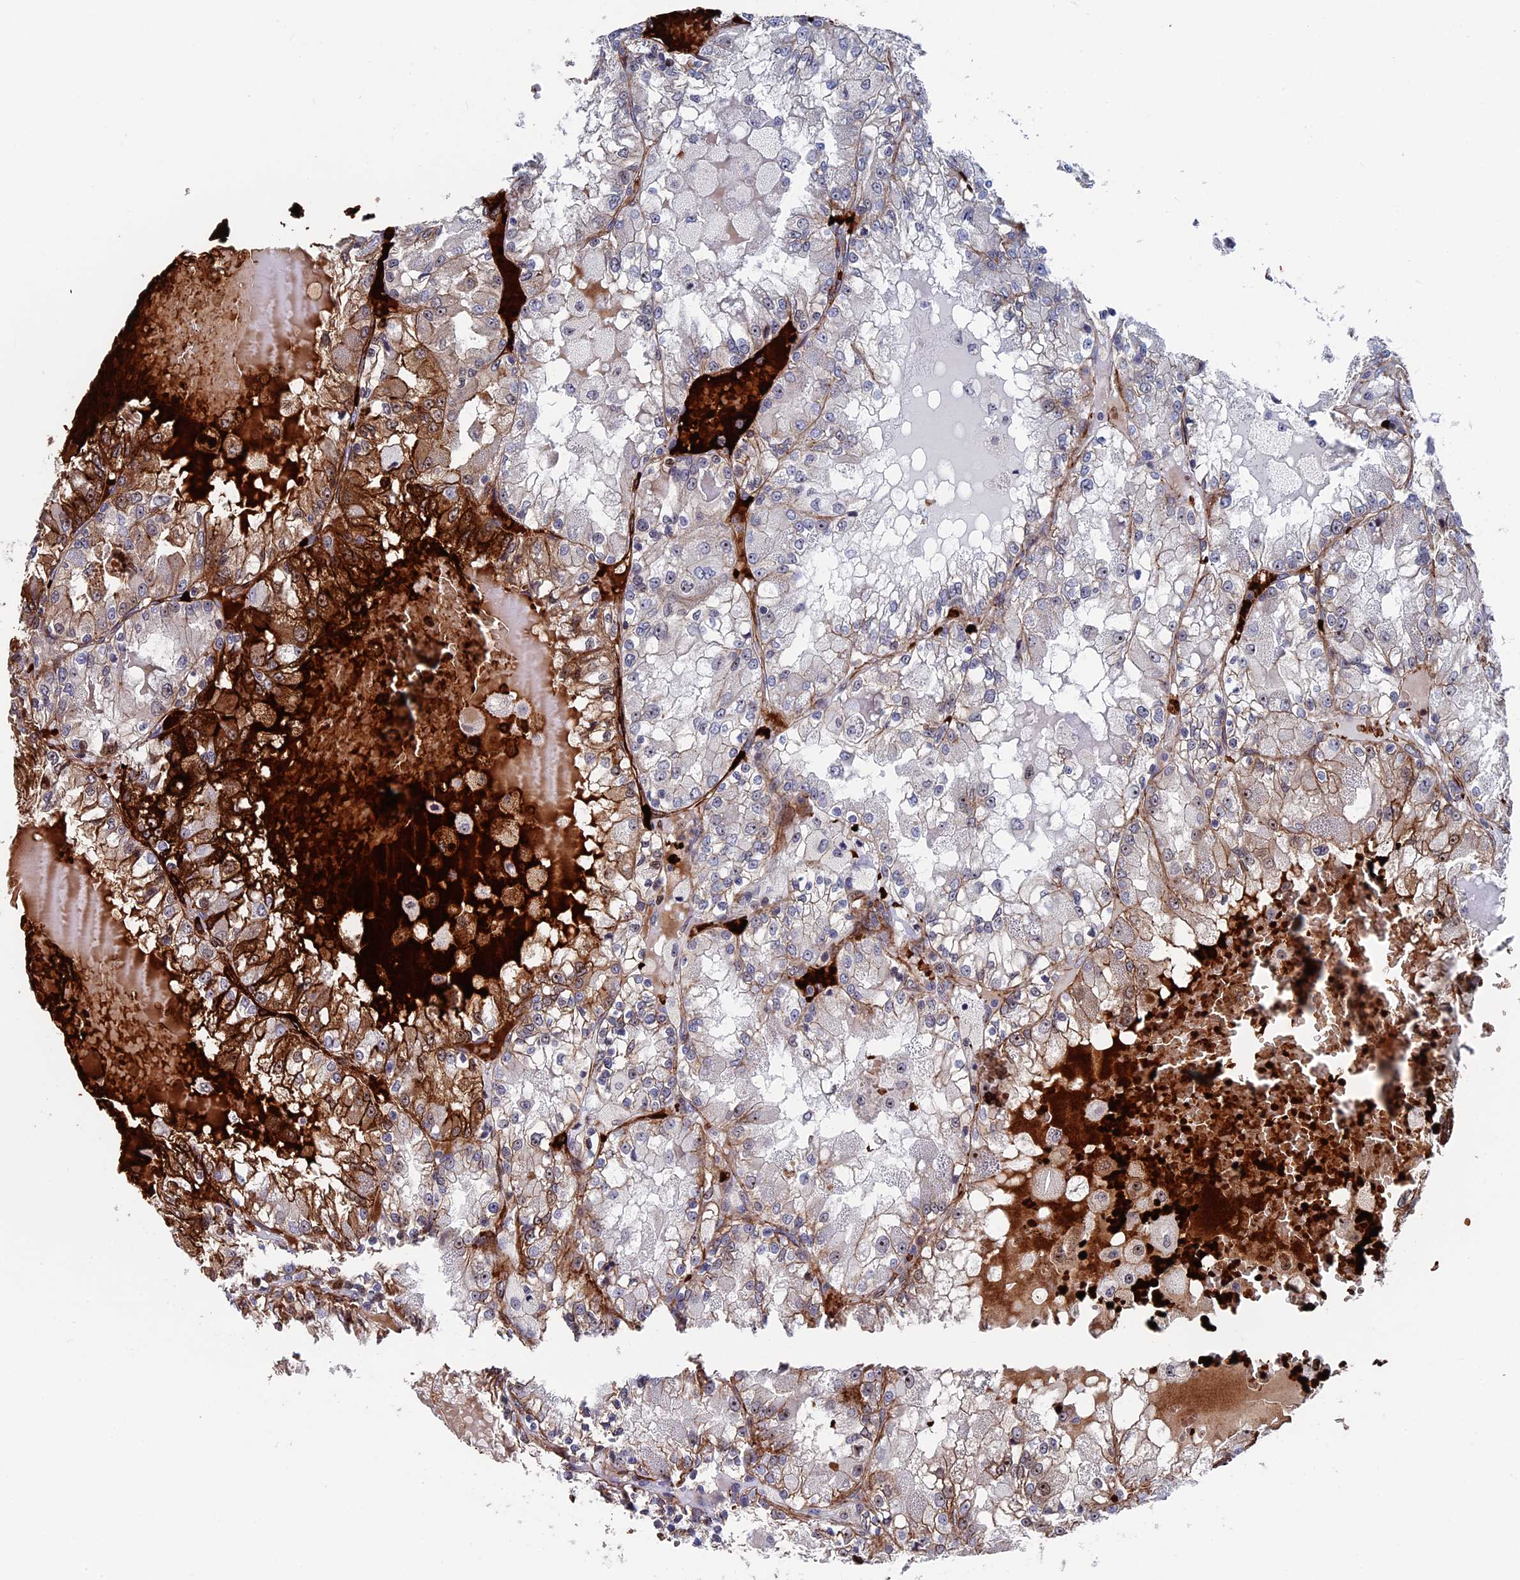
{"staining": {"intensity": "negative", "quantity": "none", "location": "none"}, "tissue": "renal cancer", "cell_type": "Tumor cells", "image_type": "cancer", "snomed": [{"axis": "morphology", "description": "Adenocarcinoma, NOS"}, {"axis": "topography", "description": "Kidney"}], "caption": "Immunohistochemical staining of adenocarcinoma (renal) displays no significant positivity in tumor cells. (DAB IHC, high magnification).", "gene": "EXOSC9", "patient": {"sex": "female", "age": 56}}